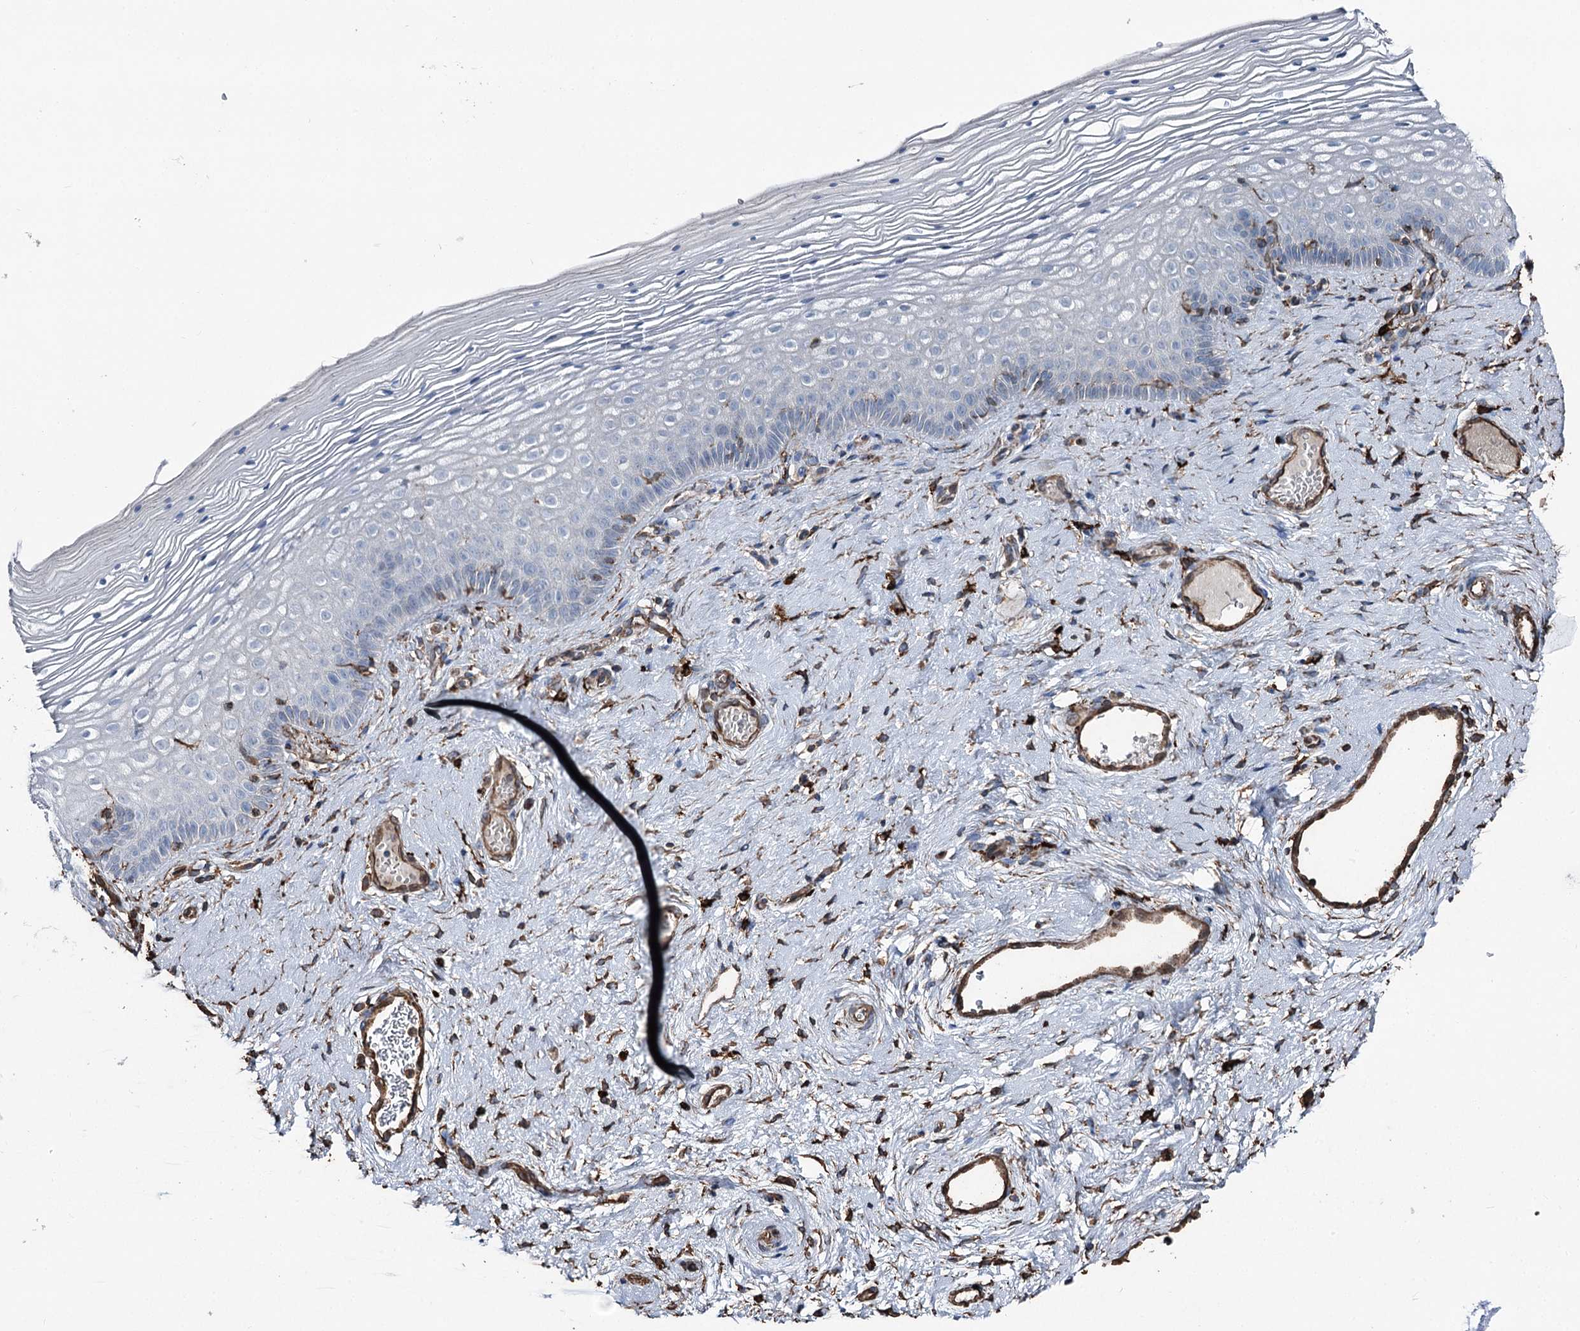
{"staining": {"intensity": "negative", "quantity": "none", "location": "none"}, "tissue": "vagina", "cell_type": "Squamous epithelial cells", "image_type": "normal", "snomed": [{"axis": "morphology", "description": "Normal tissue, NOS"}, {"axis": "topography", "description": "Vagina"}], "caption": "High power microscopy photomicrograph of an IHC histopathology image of normal vagina, revealing no significant staining in squamous epithelial cells. (Stains: DAB immunohistochemistry with hematoxylin counter stain, Microscopy: brightfield microscopy at high magnification).", "gene": "CLEC4M", "patient": {"sex": "female", "age": 46}}